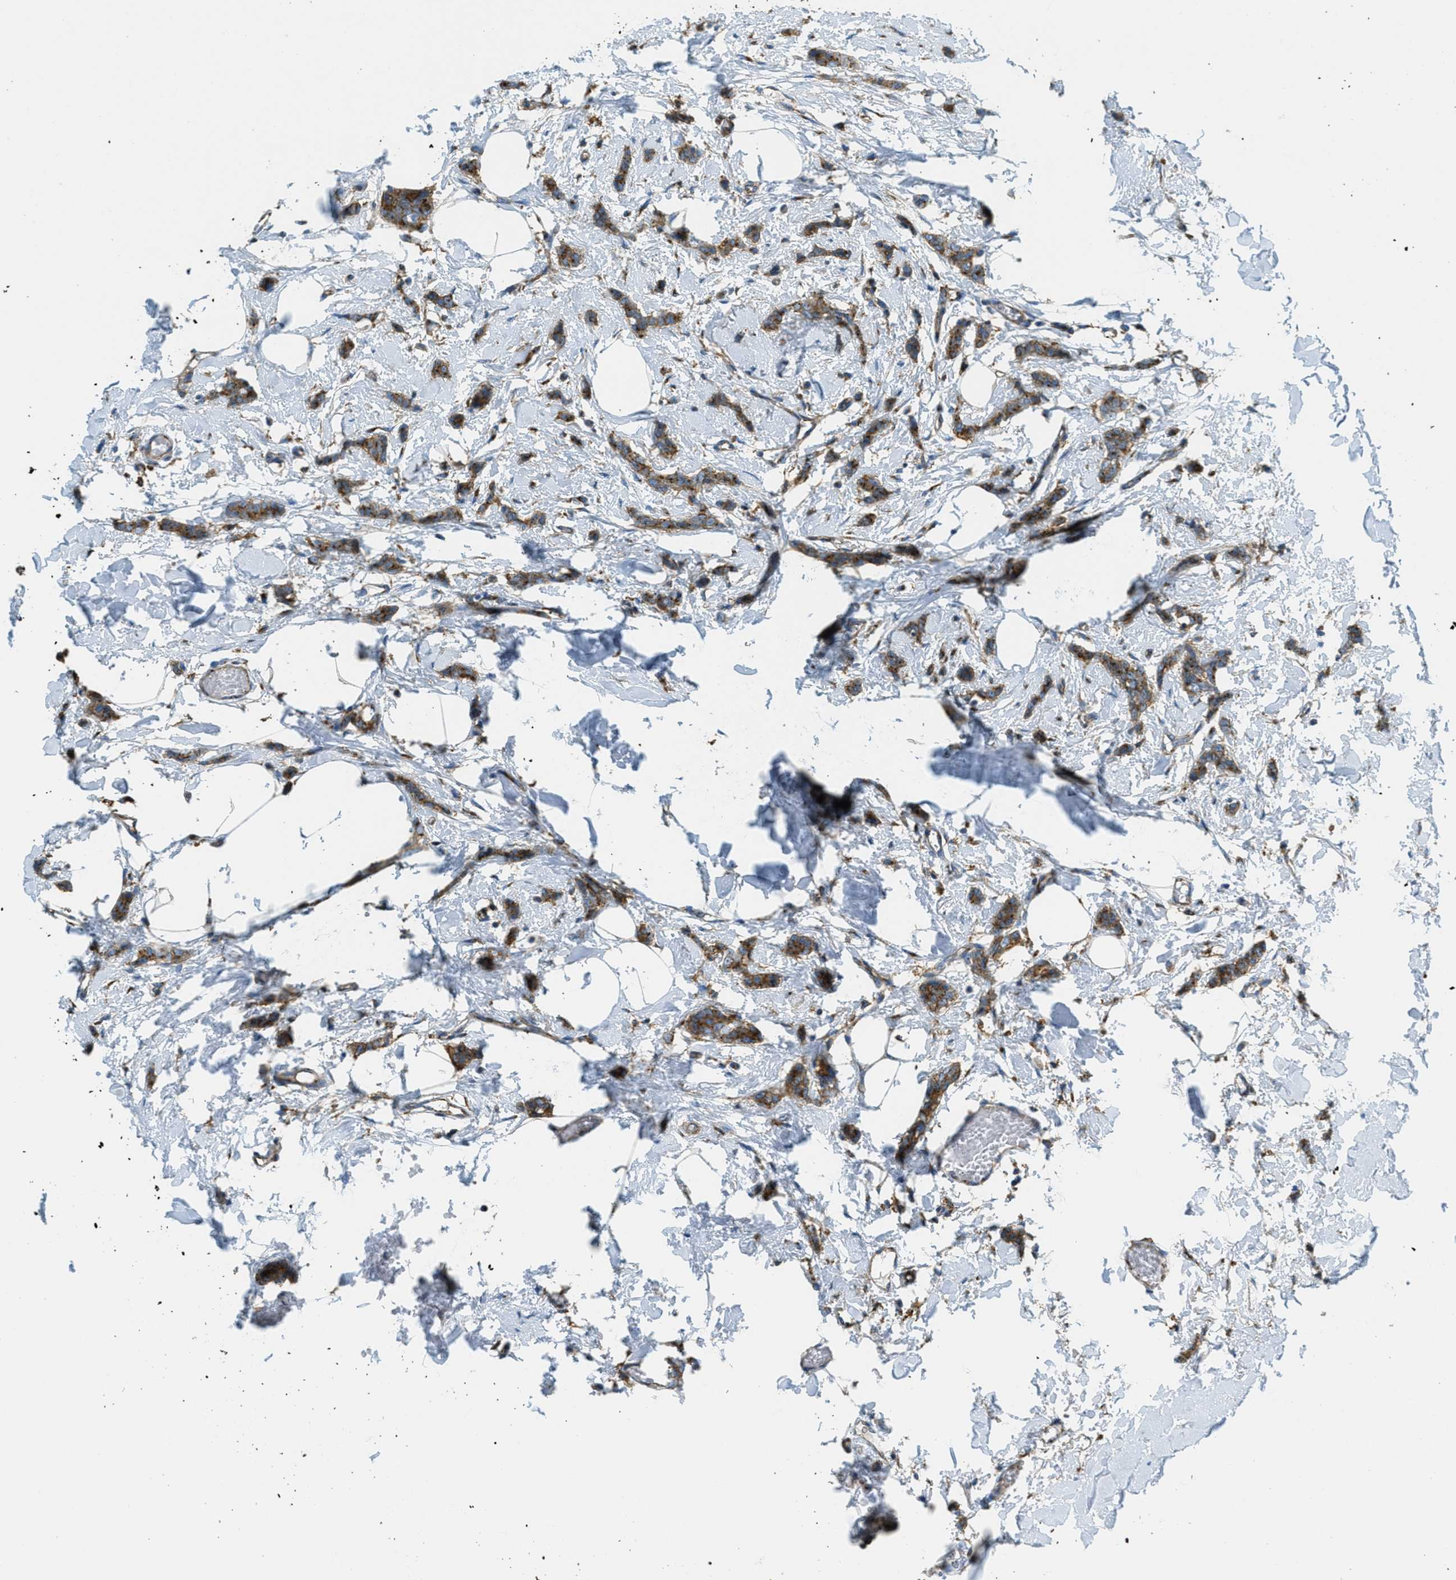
{"staining": {"intensity": "moderate", "quantity": ">75%", "location": "cytoplasmic/membranous"}, "tissue": "breast cancer", "cell_type": "Tumor cells", "image_type": "cancer", "snomed": [{"axis": "morphology", "description": "Lobular carcinoma"}, {"axis": "topography", "description": "Skin"}, {"axis": "topography", "description": "Breast"}], "caption": "Brown immunohistochemical staining in breast cancer shows moderate cytoplasmic/membranous positivity in about >75% of tumor cells. (Stains: DAB (3,3'-diaminobenzidine) in brown, nuclei in blue, Microscopy: brightfield microscopy at high magnification).", "gene": "AP2B1", "patient": {"sex": "female", "age": 46}}